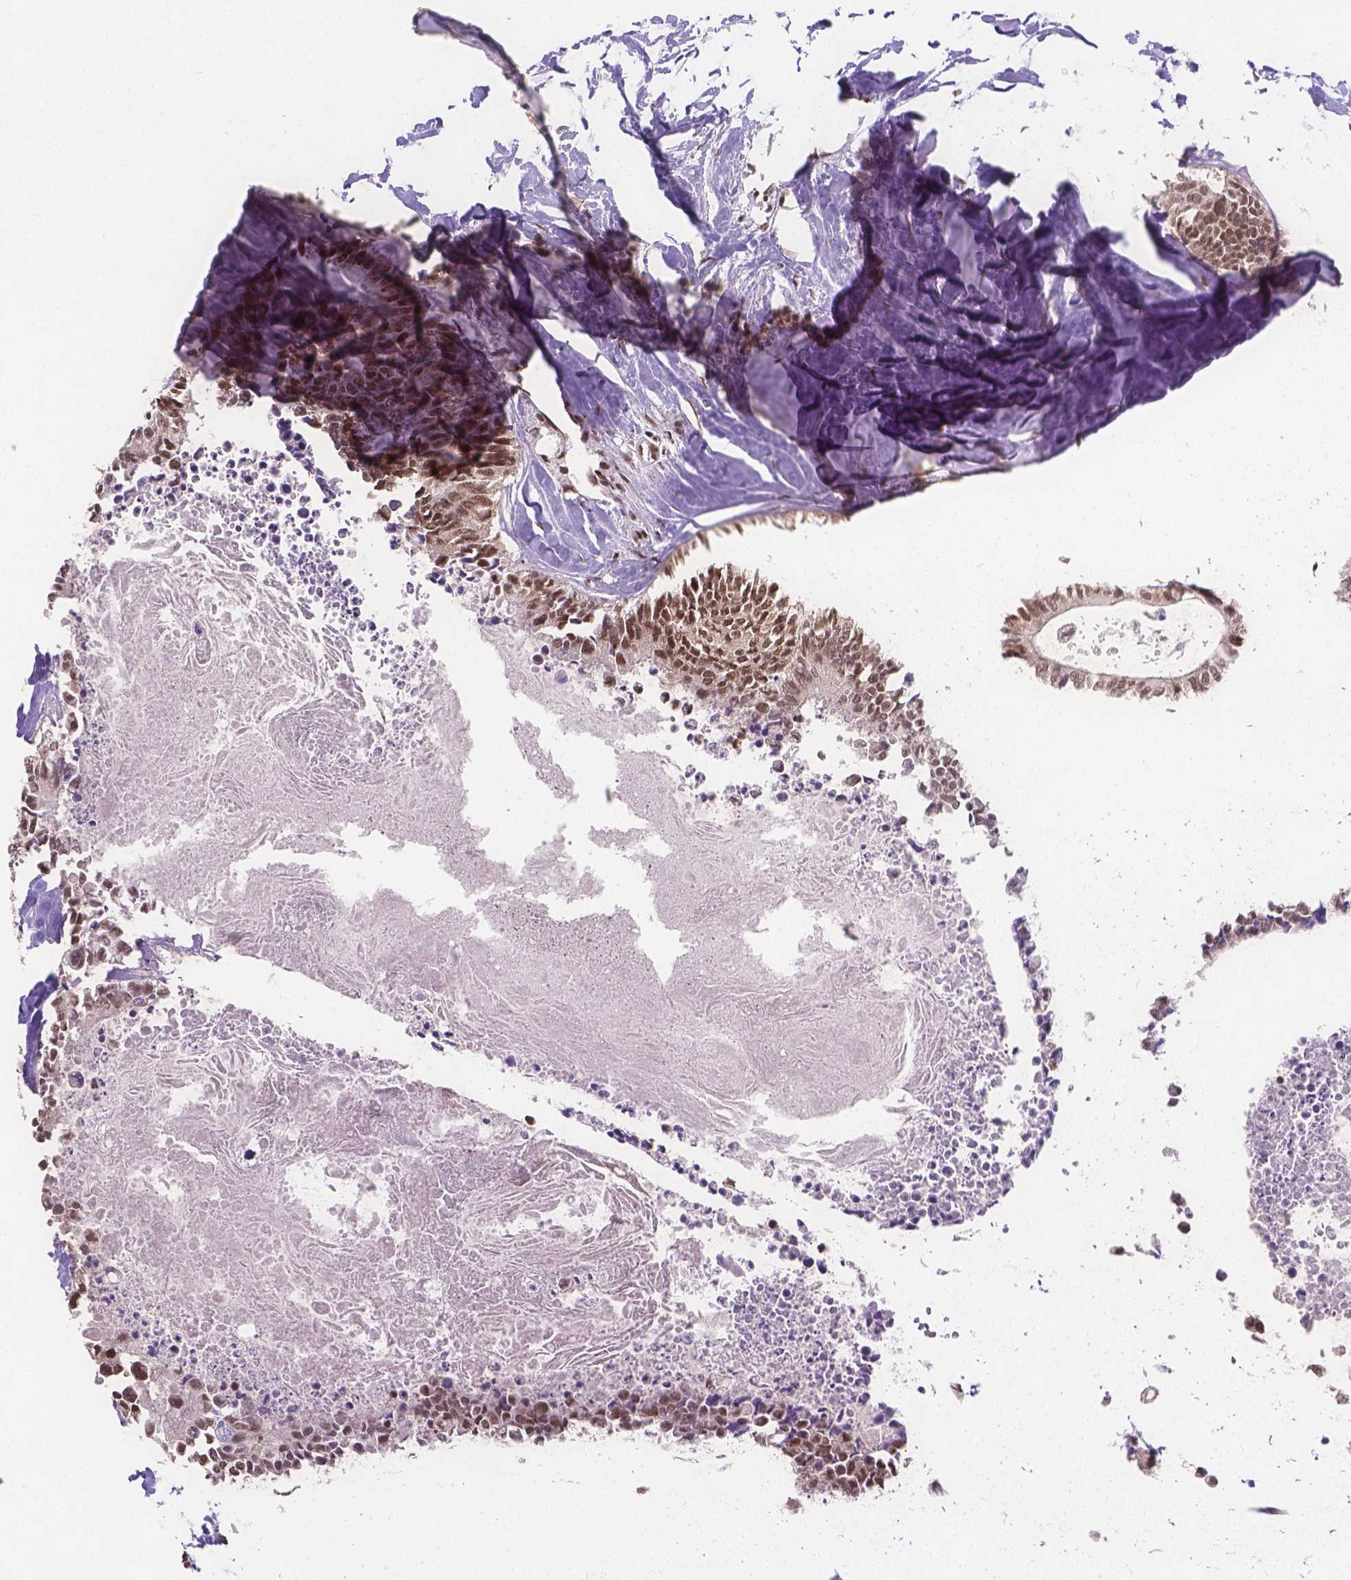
{"staining": {"intensity": "moderate", "quantity": ">75%", "location": "nuclear"}, "tissue": "colorectal cancer", "cell_type": "Tumor cells", "image_type": "cancer", "snomed": [{"axis": "morphology", "description": "Adenocarcinoma, NOS"}, {"axis": "topography", "description": "Colon"}, {"axis": "topography", "description": "Rectum"}], "caption": "Colorectal cancer (adenocarcinoma) stained with a brown dye reveals moderate nuclear positive staining in approximately >75% of tumor cells.", "gene": "FANCE", "patient": {"sex": "male", "age": 57}}